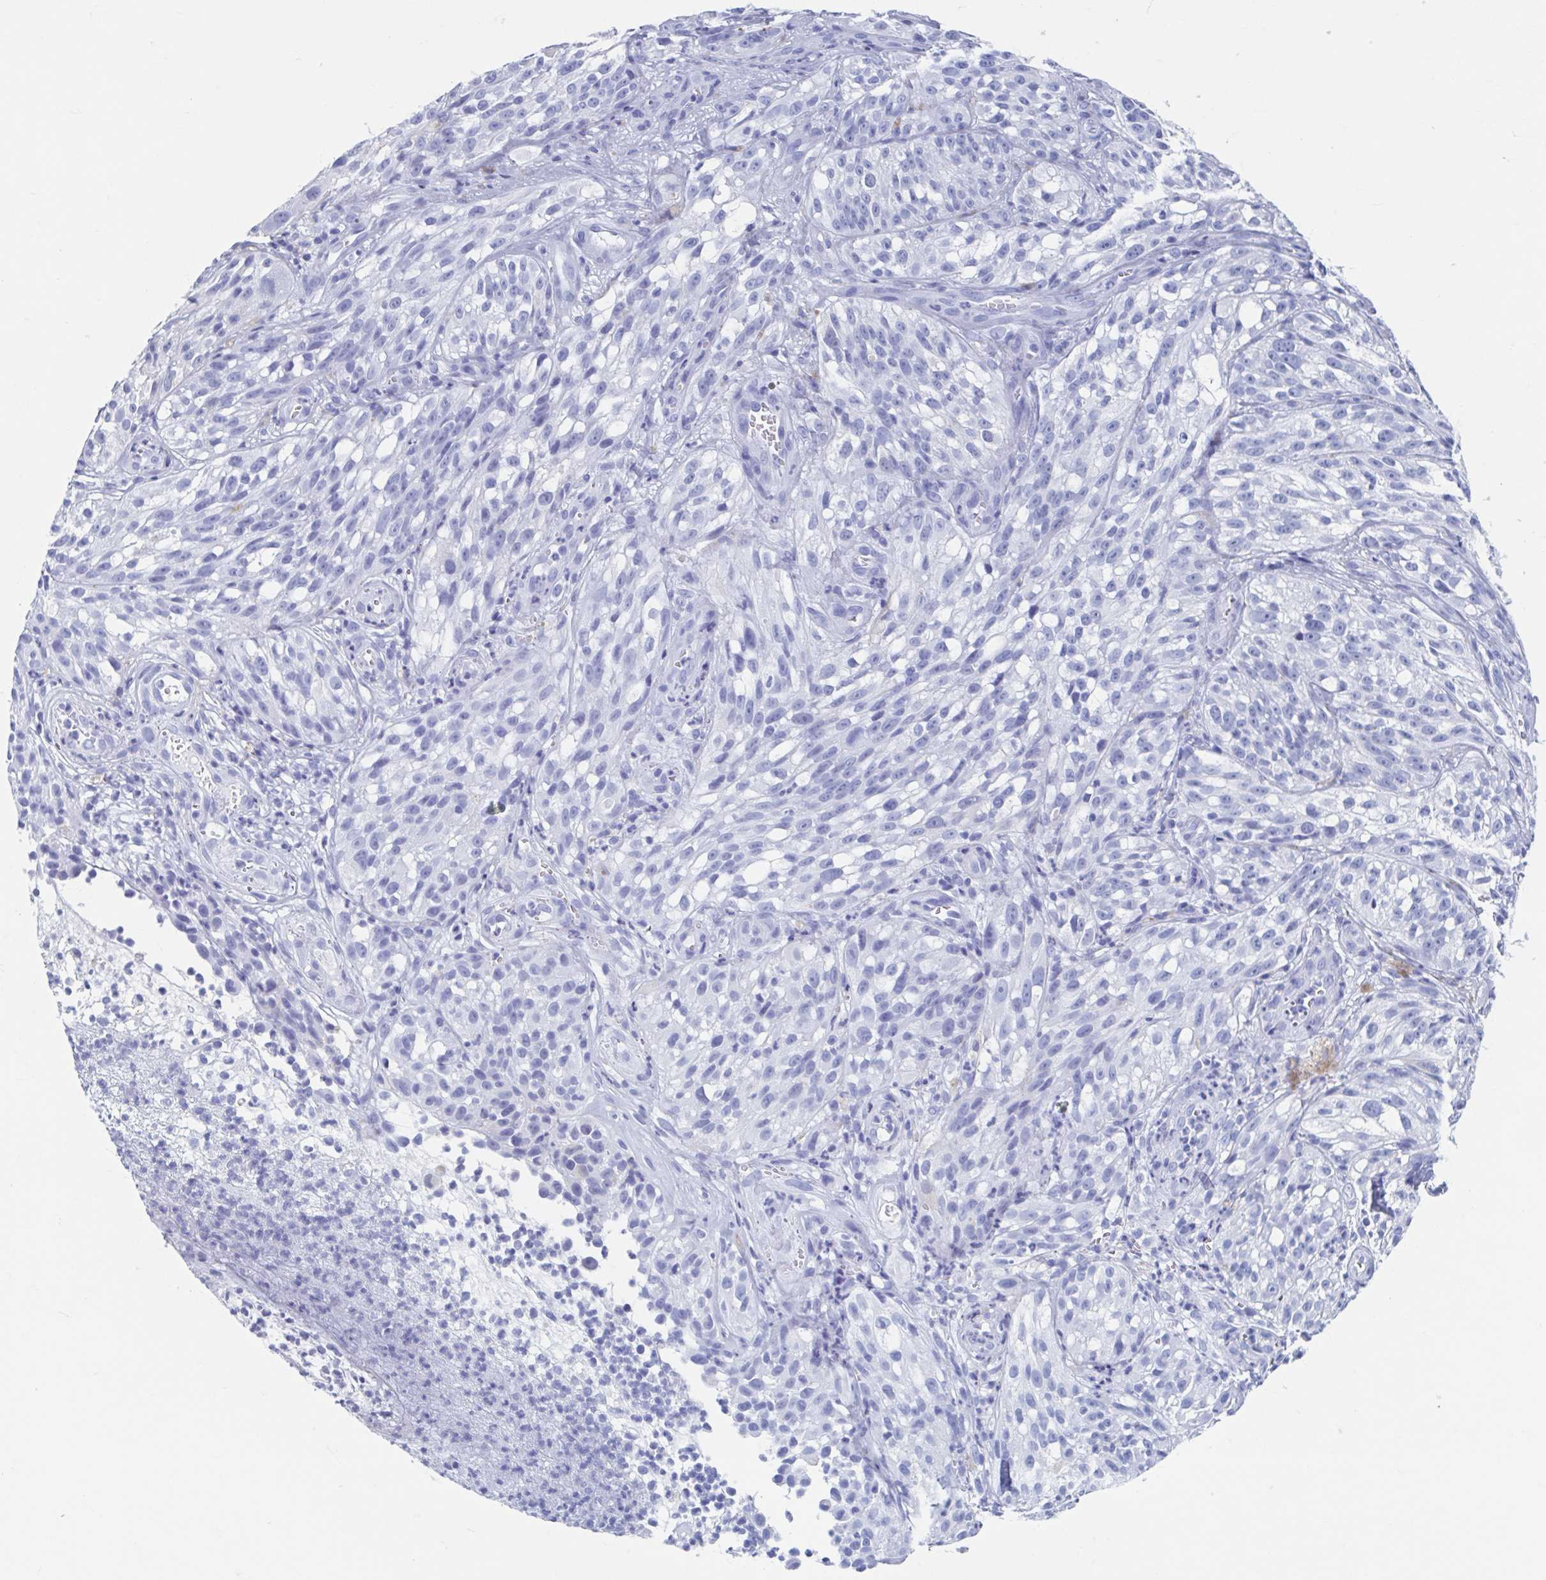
{"staining": {"intensity": "negative", "quantity": "none", "location": "none"}, "tissue": "melanoma", "cell_type": "Tumor cells", "image_type": "cancer", "snomed": [{"axis": "morphology", "description": "Malignant melanoma, NOS"}, {"axis": "topography", "description": "Skin"}], "caption": "An immunohistochemistry image of melanoma is shown. There is no staining in tumor cells of melanoma.", "gene": "C10orf53", "patient": {"sex": "female", "age": 85}}